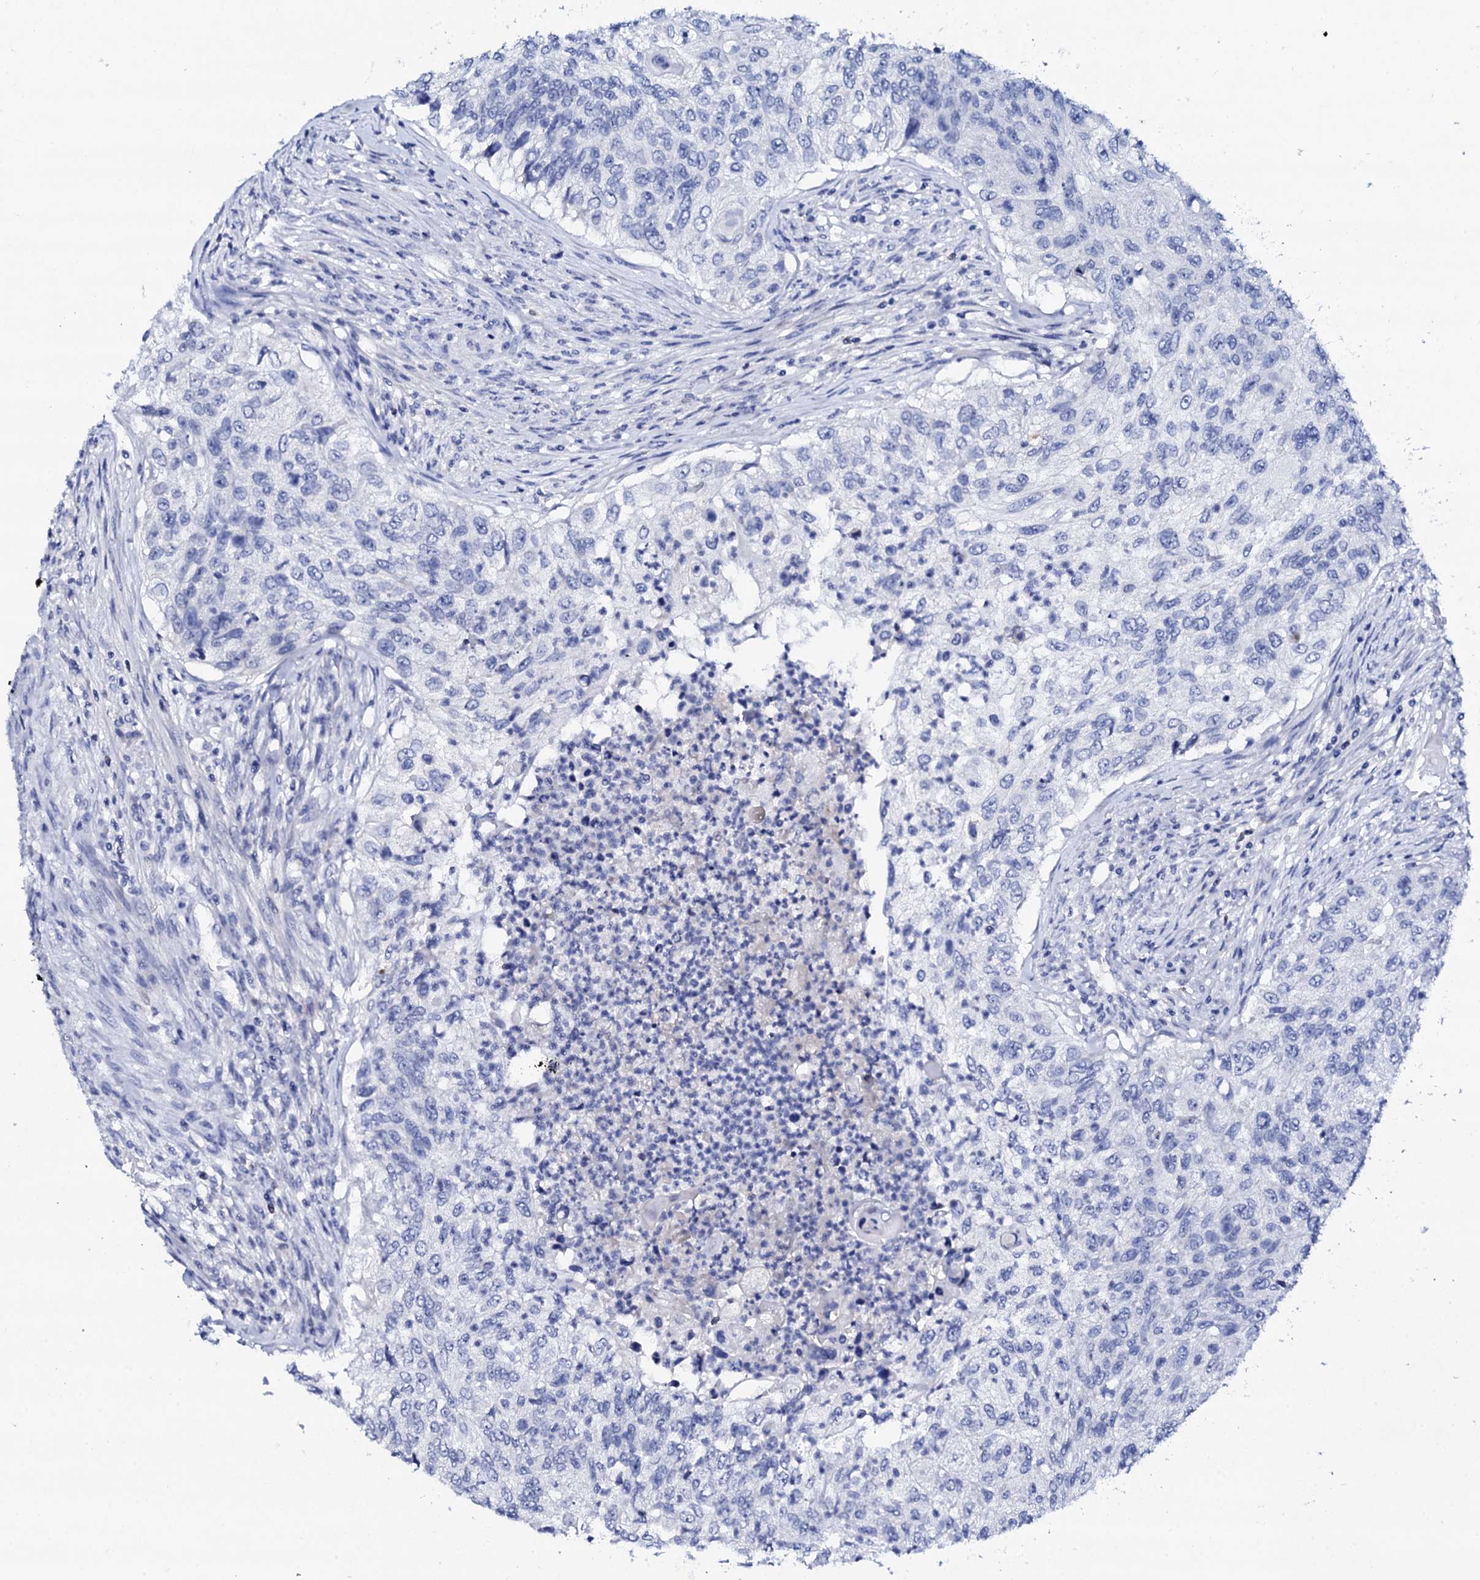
{"staining": {"intensity": "negative", "quantity": "none", "location": "none"}, "tissue": "urothelial cancer", "cell_type": "Tumor cells", "image_type": "cancer", "snomed": [{"axis": "morphology", "description": "Urothelial carcinoma, High grade"}, {"axis": "topography", "description": "Urinary bladder"}], "caption": "Immunohistochemistry micrograph of human high-grade urothelial carcinoma stained for a protein (brown), which exhibits no staining in tumor cells. Nuclei are stained in blue.", "gene": "FBXL16", "patient": {"sex": "female", "age": 60}}